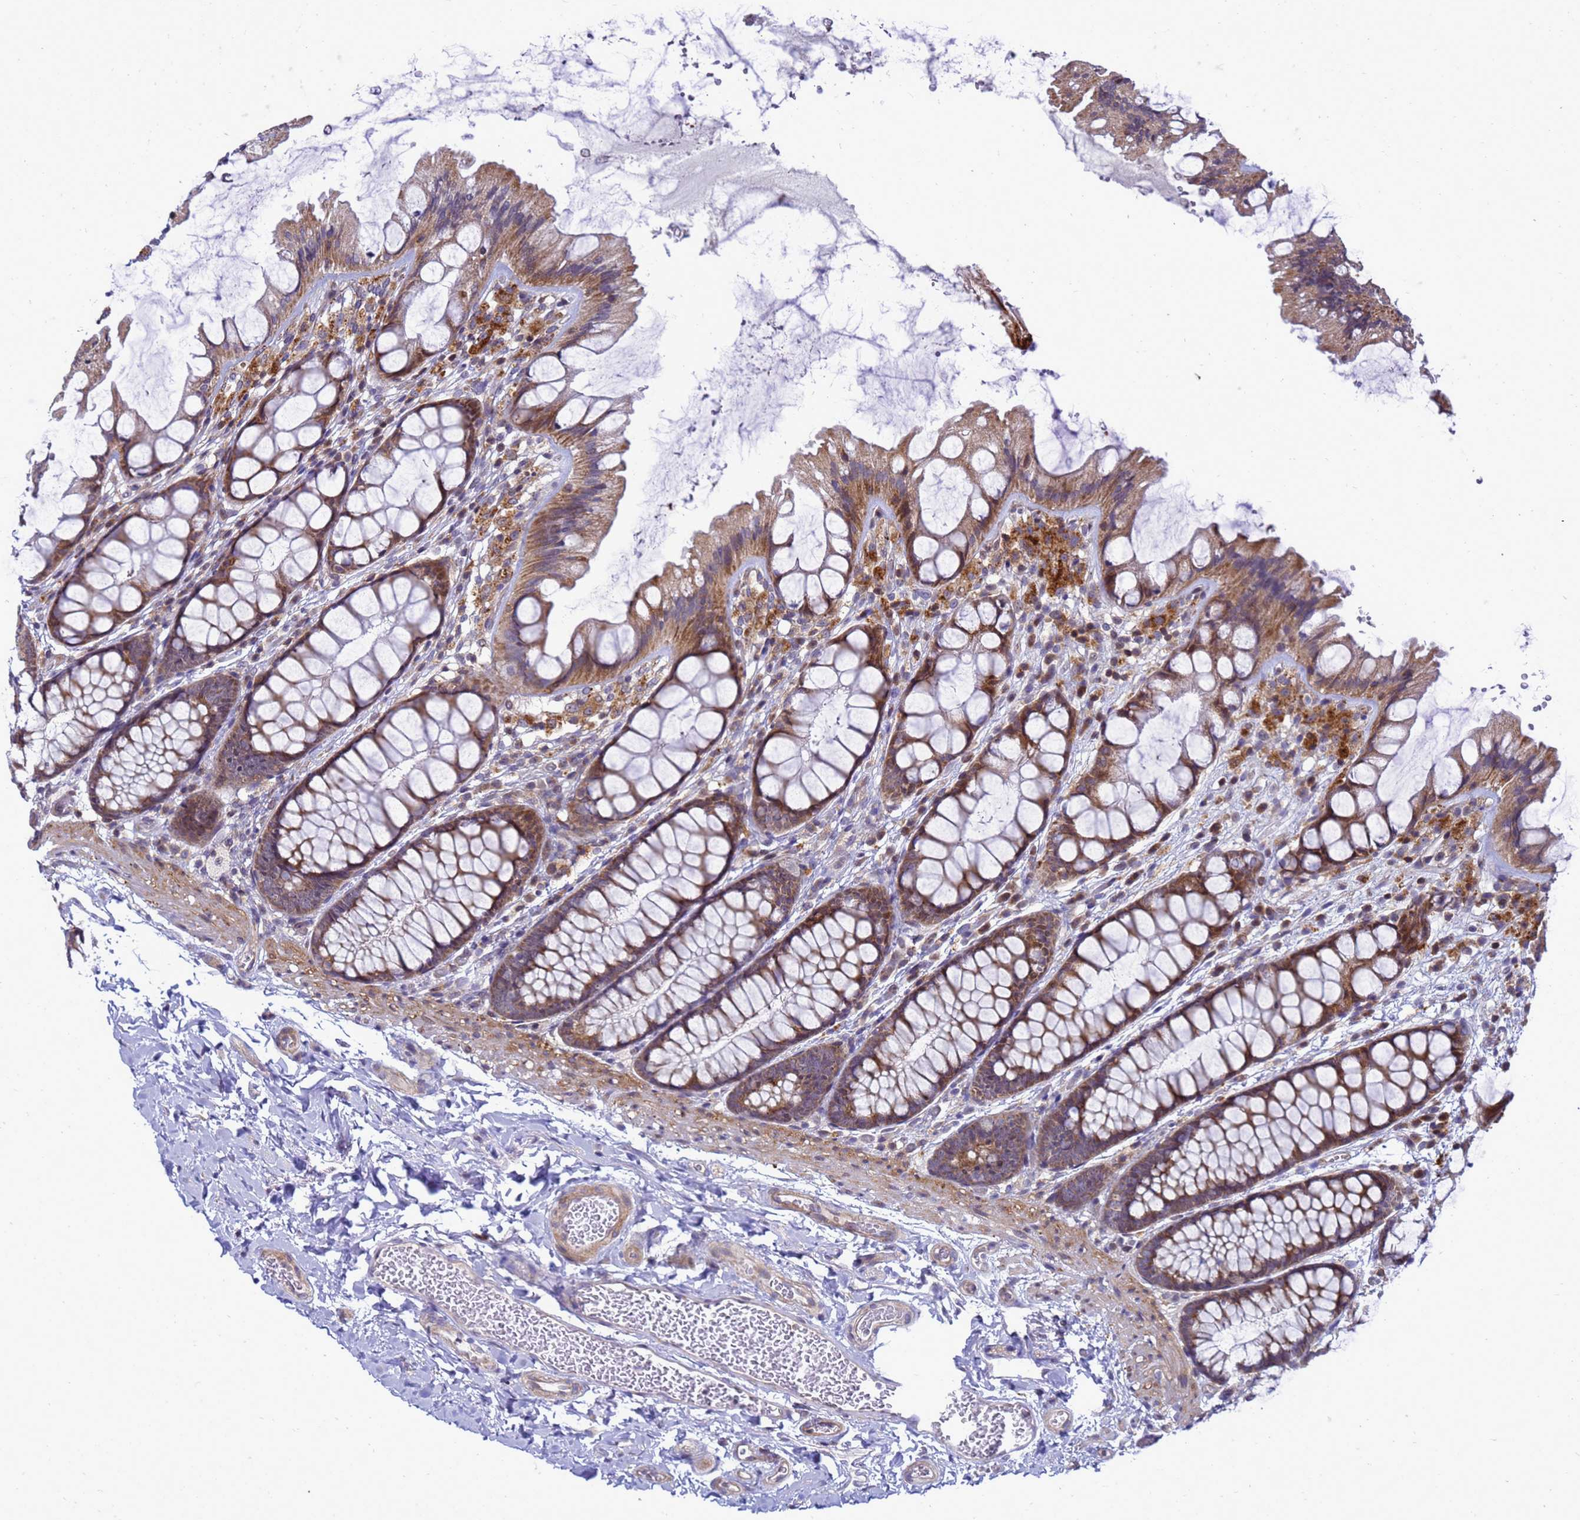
{"staining": {"intensity": "weak", "quantity": ">75%", "location": "cytoplasmic/membranous"}, "tissue": "colon", "cell_type": "Endothelial cells", "image_type": "normal", "snomed": [{"axis": "morphology", "description": "Normal tissue, NOS"}, {"axis": "topography", "description": "Colon"}], "caption": "IHC of unremarkable colon demonstrates low levels of weak cytoplasmic/membranous staining in approximately >75% of endothelial cells. (Stains: DAB in brown, nuclei in blue, Microscopy: brightfield microscopy at high magnification).", "gene": "C12orf43", "patient": {"sex": "male", "age": 47}}